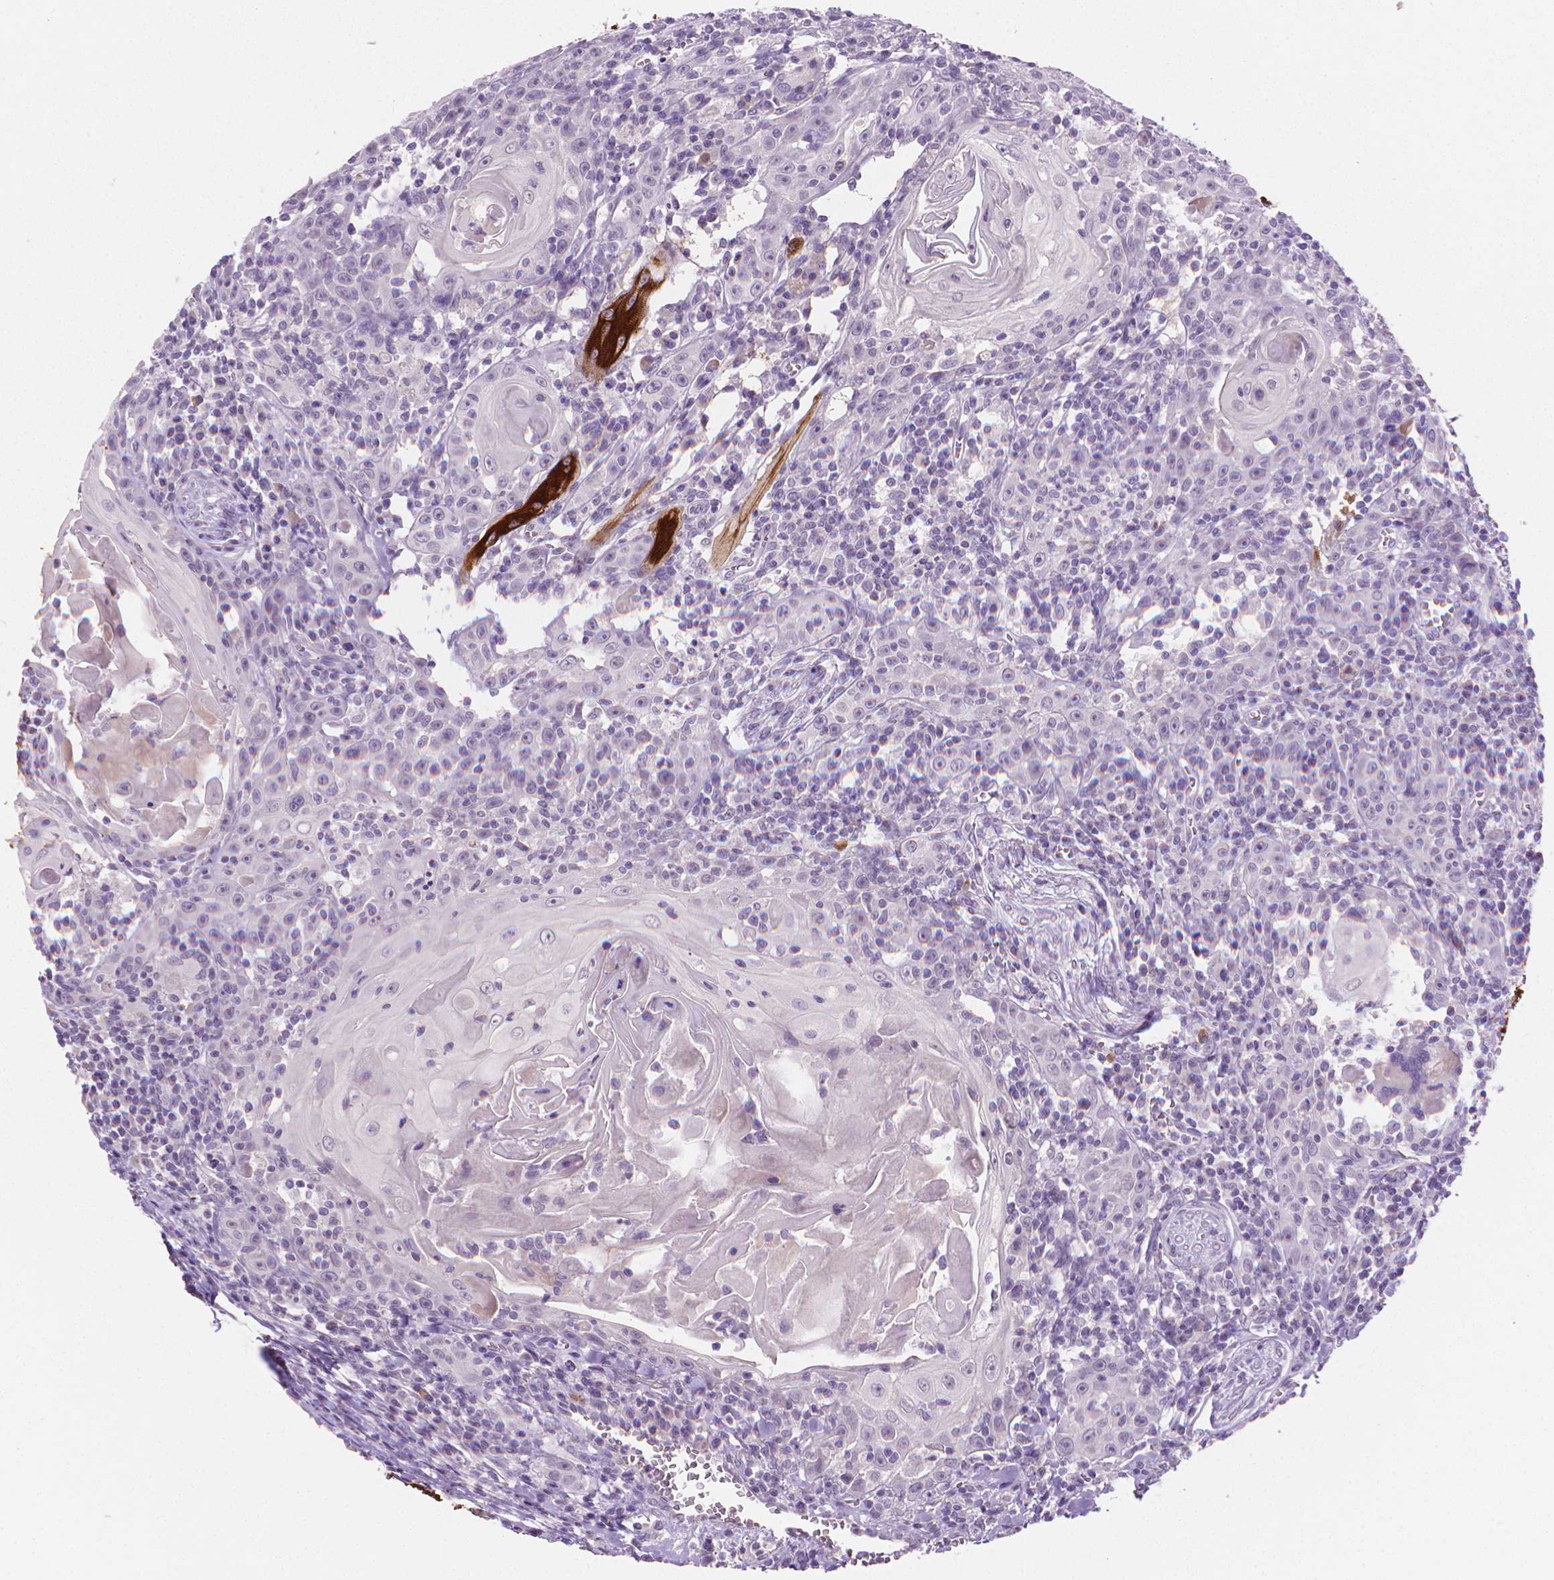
{"staining": {"intensity": "negative", "quantity": "none", "location": "none"}, "tissue": "head and neck cancer", "cell_type": "Tumor cells", "image_type": "cancer", "snomed": [{"axis": "morphology", "description": "Squamous cell carcinoma, NOS"}, {"axis": "topography", "description": "Head-Neck"}], "caption": "Tumor cells are negative for brown protein staining in head and neck squamous cell carcinoma.", "gene": "TNNI2", "patient": {"sex": "male", "age": 52}}